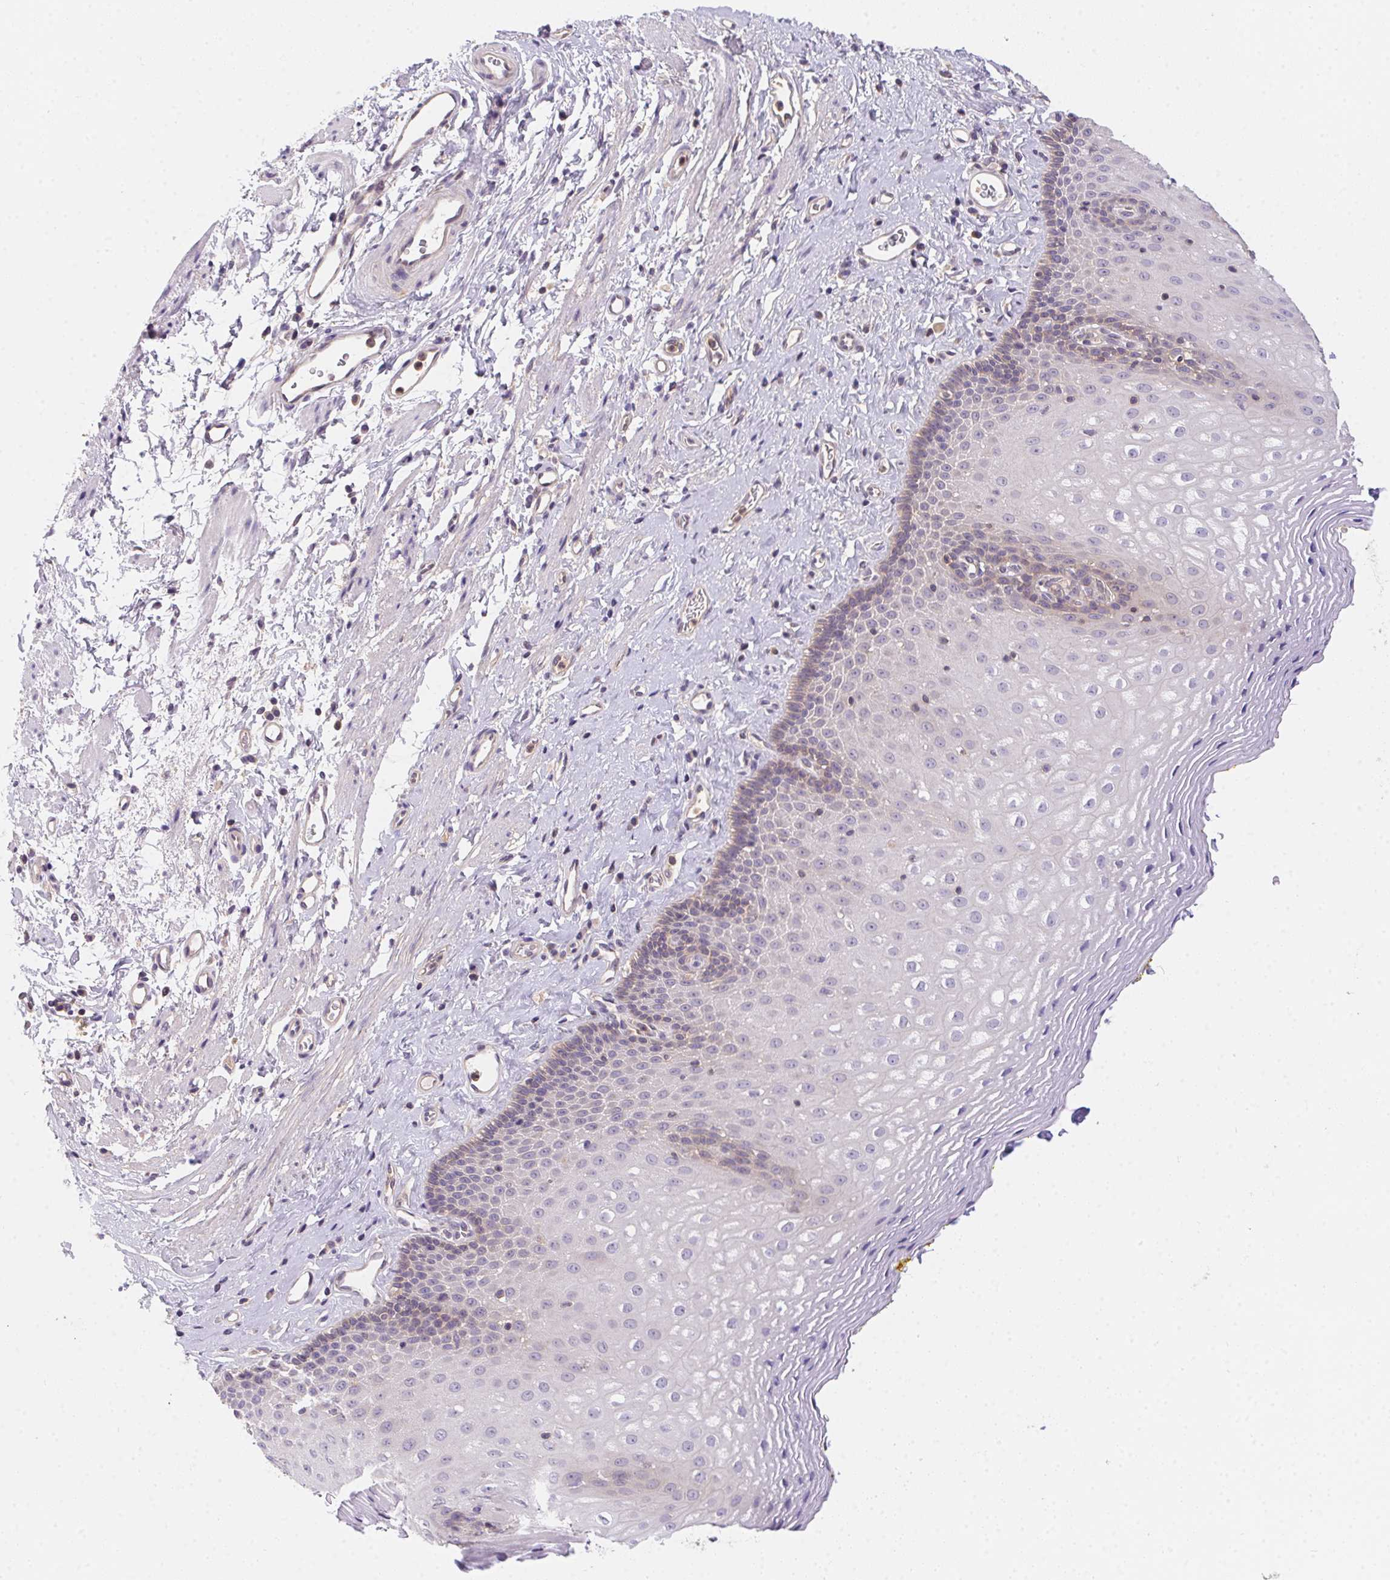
{"staining": {"intensity": "weak", "quantity": "<25%", "location": "cytoplasmic/membranous"}, "tissue": "esophagus", "cell_type": "Squamous epithelial cells", "image_type": "normal", "snomed": [{"axis": "morphology", "description": "Normal tissue, NOS"}, {"axis": "topography", "description": "Esophagus"}], "caption": "Micrograph shows no significant protein positivity in squamous epithelial cells of unremarkable esophagus.", "gene": "PRKAA1", "patient": {"sex": "female", "age": 68}}